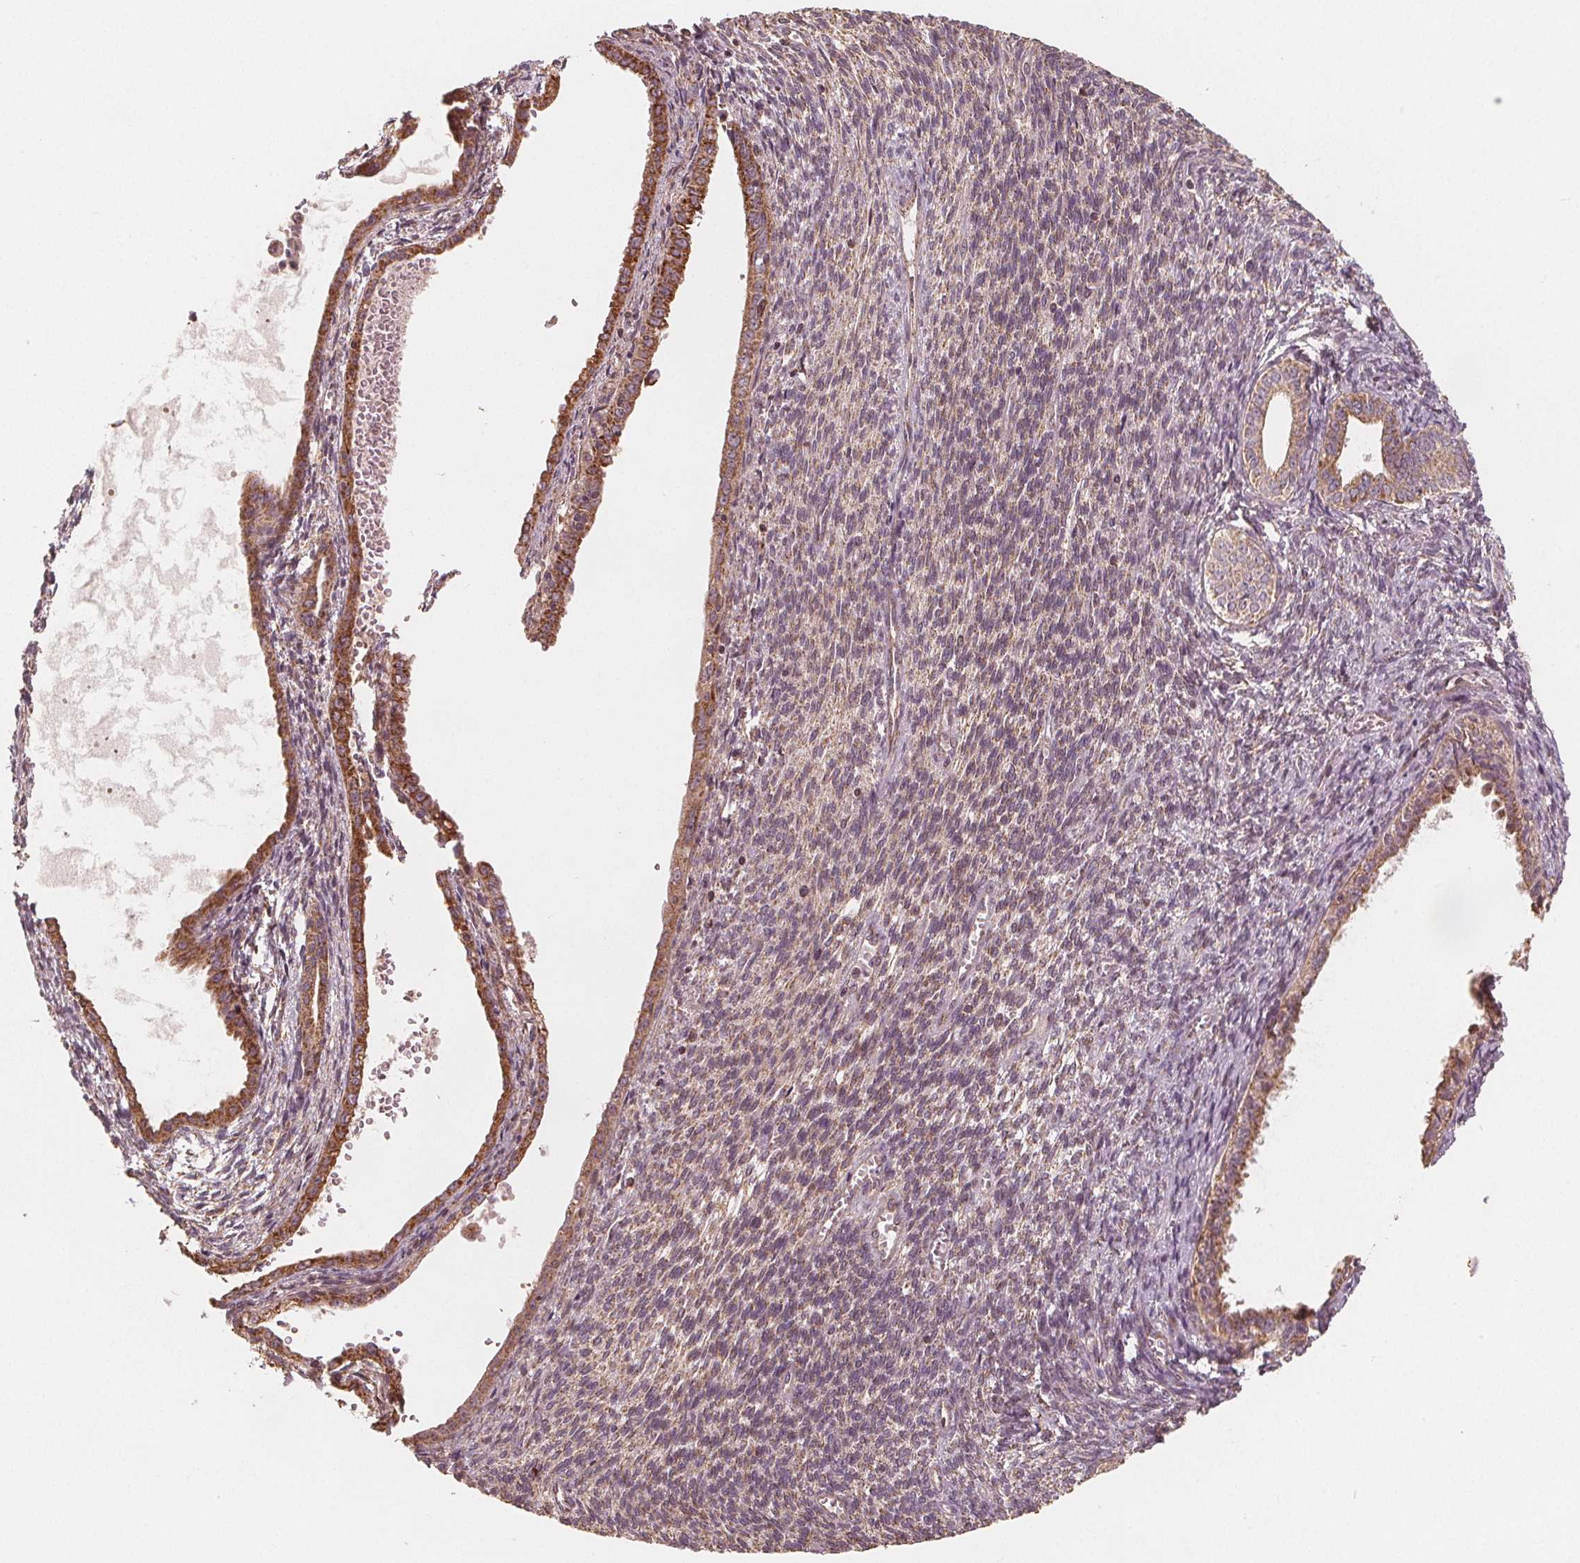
{"staining": {"intensity": "moderate", "quantity": ">75%", "location": "cytoplasmic/membranous"}, "tissue": "endometrial cancer", "cell_type": "Tumor cells", "image_type": "cancer", "snomed": [{"axis": "morphology", "description": "Adenocarcinoma, NOS"}, {"axis": "topography", "description": "Endometrium"}], "caption": "DAB (3,3'-diaminobenzidine) immunohistochemical staining of endometrial cancer reveals moderate cytoplasmic/membranous protein expression in about >75% of tumor cells. The staining was performed using DAB (3,3'-diaminobenzidine), with brown indicating positive protein expression. Nuclei are stained blue with hematoxylin.", "gene": "PEX26", "patient": {"sex": "female", "age": 86}}